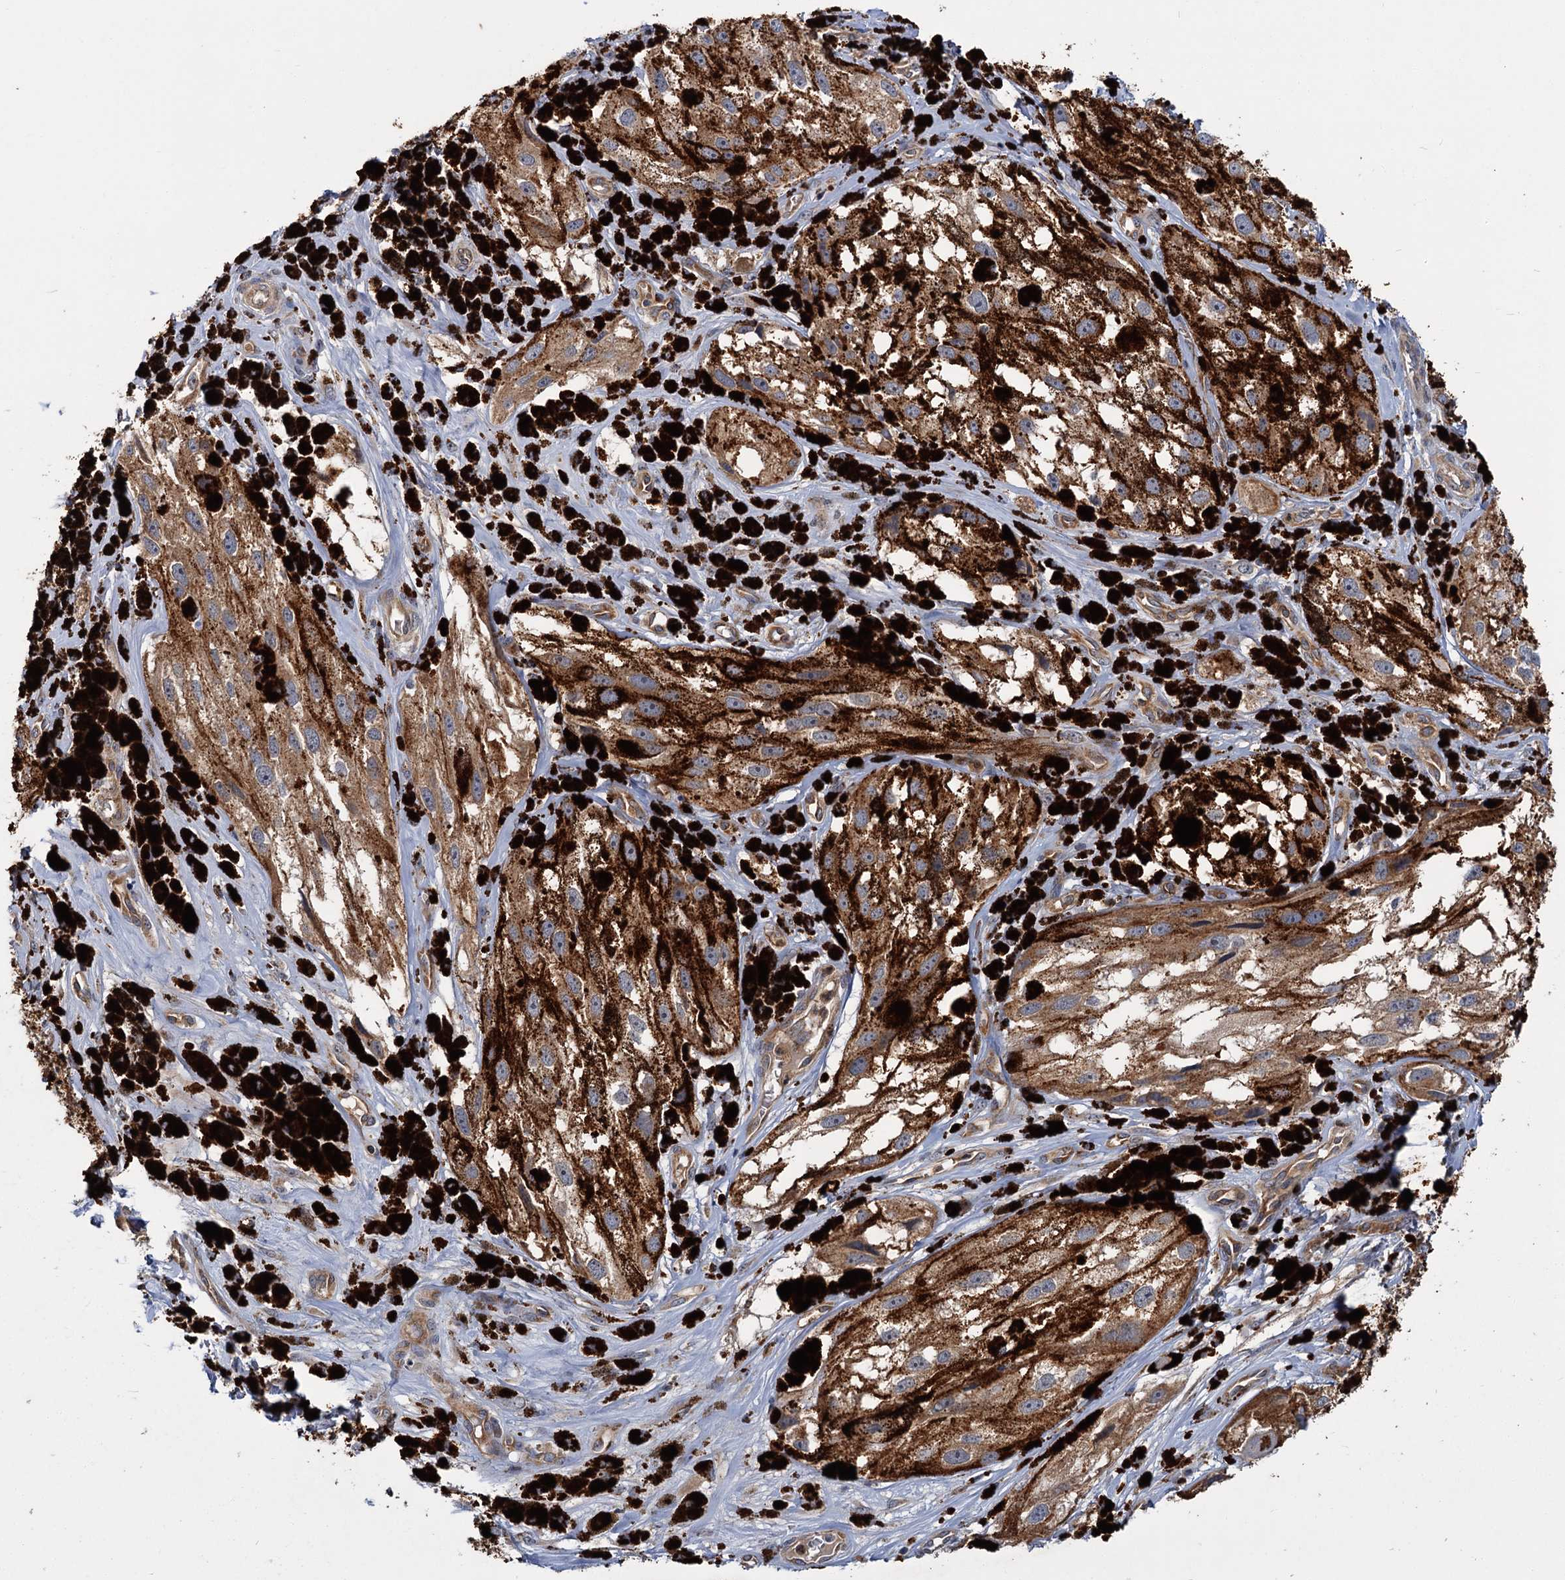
{"staining": {"intensity": "moderate", "quantity": ">75%", "location": "cytoplasmic/membranous"}, "tissue": "melanoma", "cell_type": "Tumor cells", "image_type": "cancer", "snomed": [{"axis": "morphology", "description": "Malignant melanoma, NOS"}, {"axis": "topography", "description": "Skin"}], "caption": "A brown stain shows moderate cytoplasmic/membranous positivity of a protein in human malignant melanoma tumor cells.", "gene": "DYNC2H1", "patient": {"sex": "male", "age": 88}}